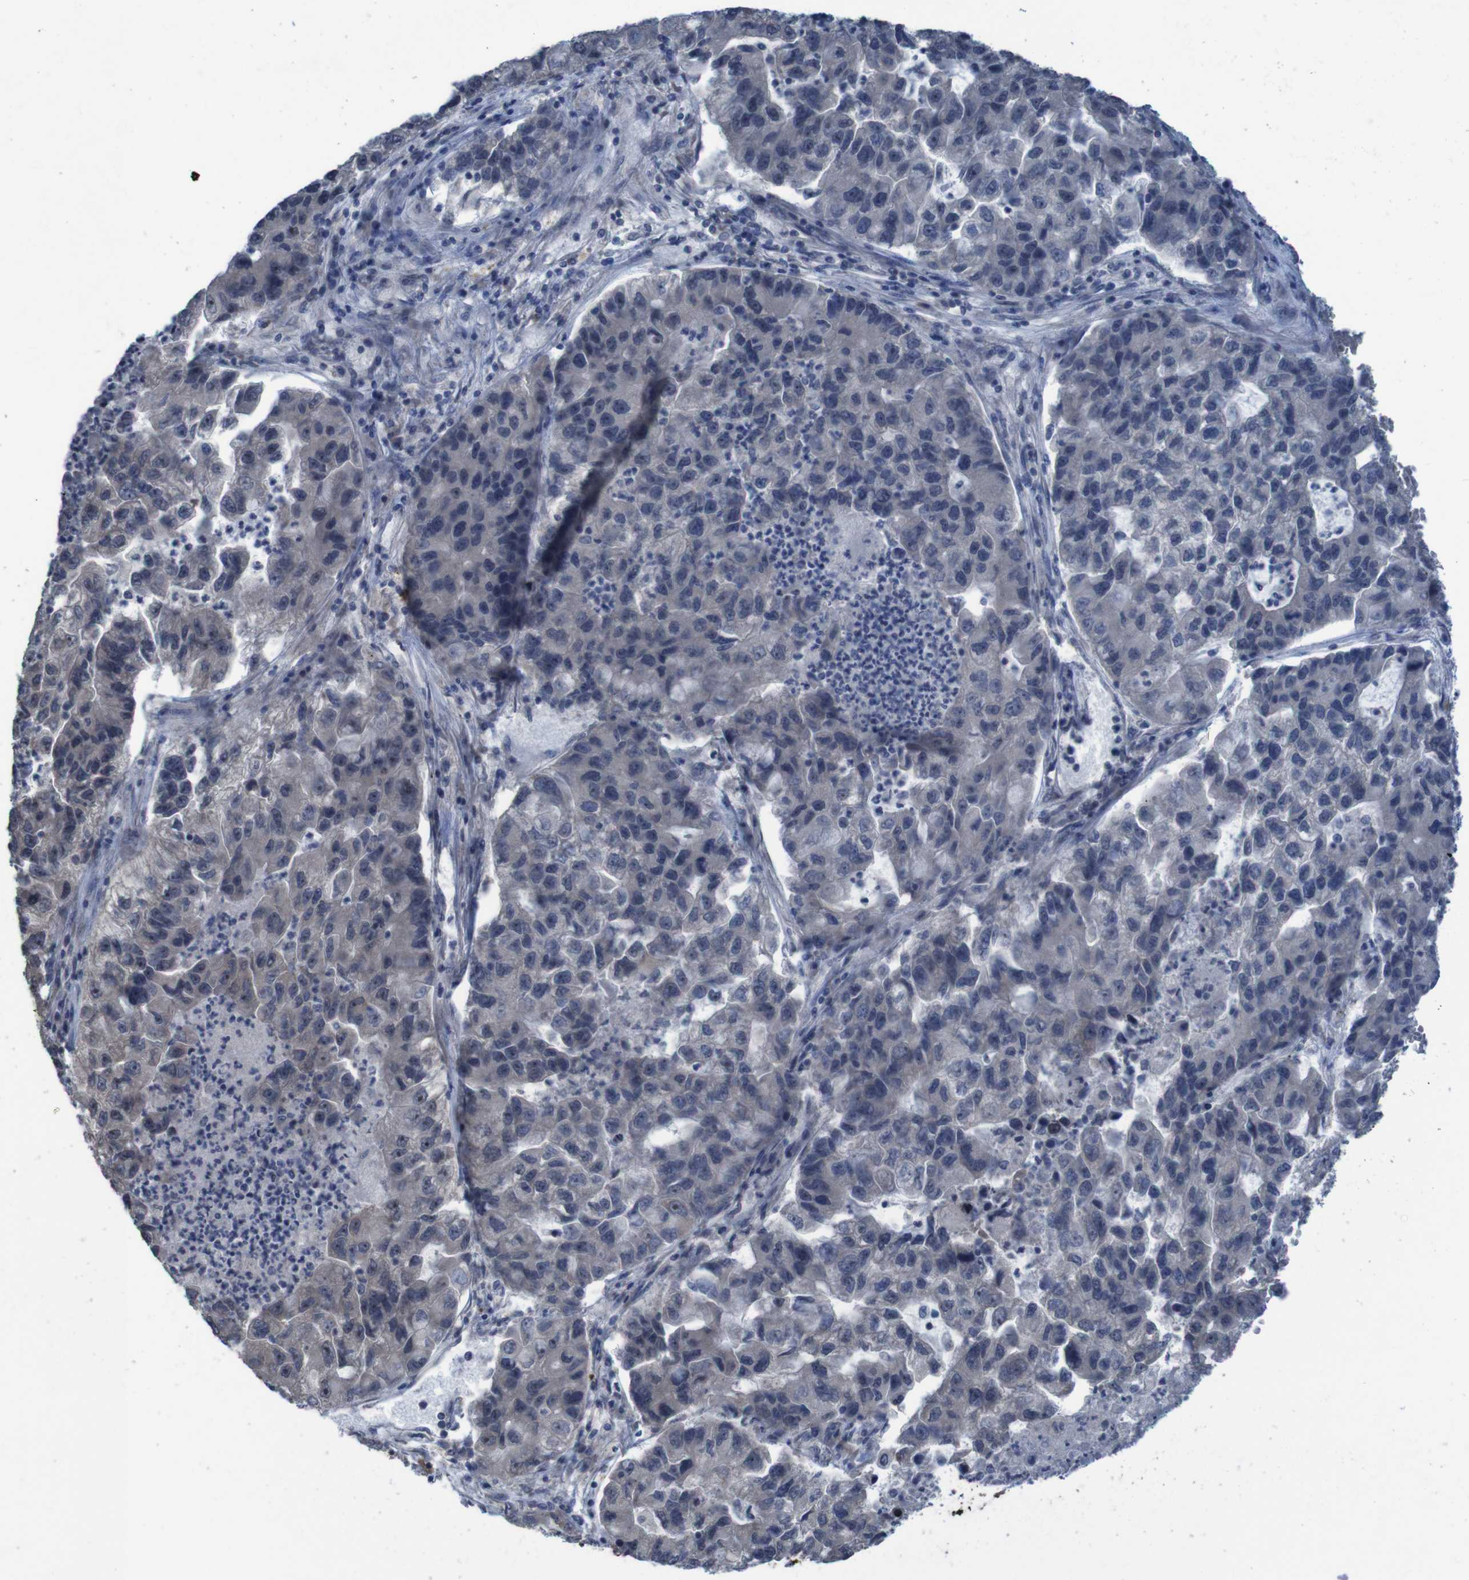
{"staining": {"intensity": "negative", "quantity": "none", "location": "none"}, "tissue": "lung cancer", "cell_type": "Tumor cells", "image_type": "cancer", "snomed": [{"axis": "morphology", "description": "Adenocarcinoma, NOS"}, {"axis": "topography", "description": "Lung"}], "caption": "An image of adenocarcinoma (lung) stained for a protein shows no brown staining in tumor cells. The staining is performed using DAB brown chromogen with nuclei counter-stained in using hematoxylin.", "gene": "CLDN18", "patient": {"sex": "female", "age": 51}}